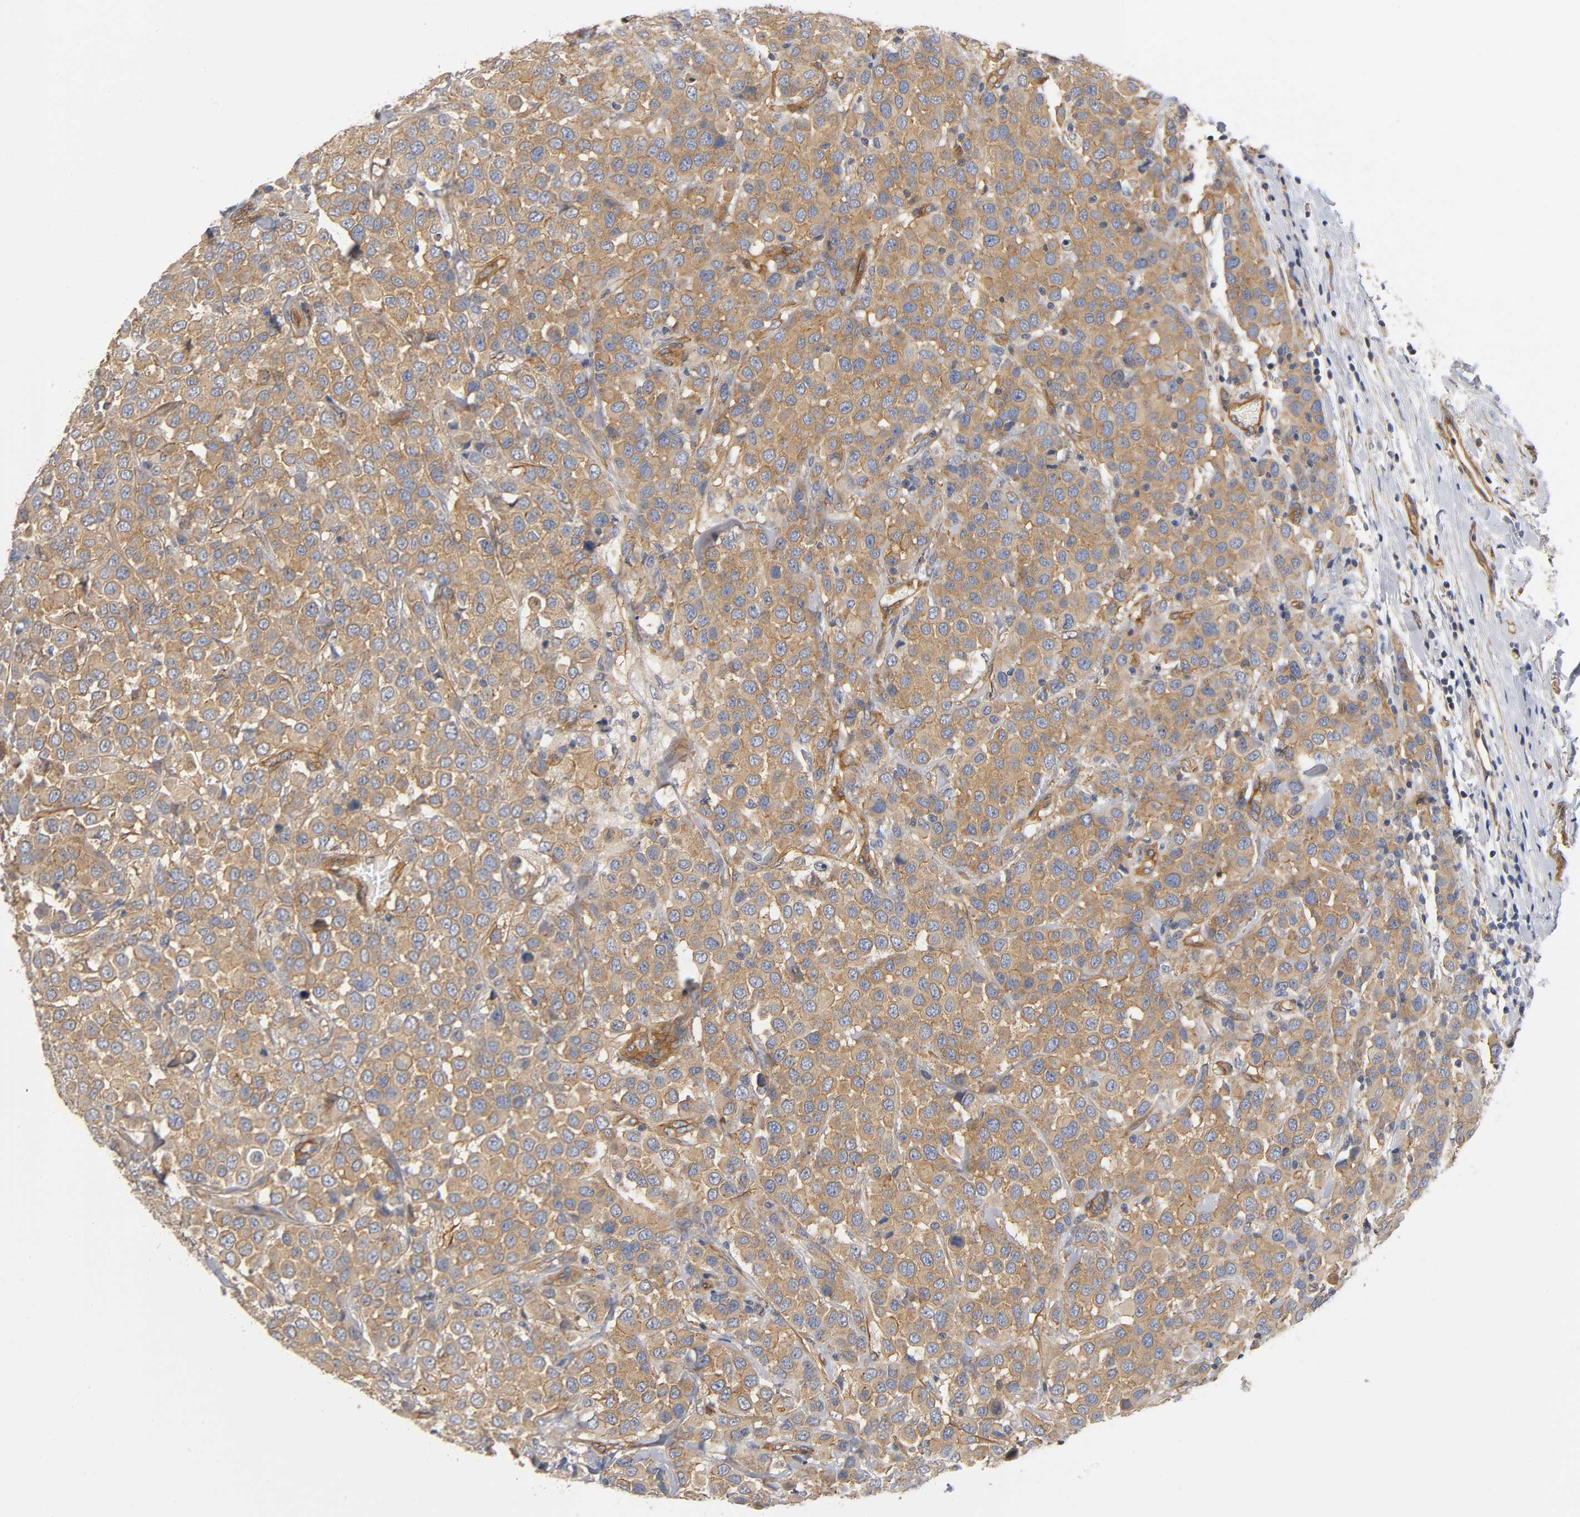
{"staining": {"intensity": "moderate", "quantity": ">75%", "location": "cytoplasmic/membranous"}, "tissue": "breast cancer", "cell_type": "Tumor cells", "image_type": "cancer", "snomed": [{"axis": "morphology", "description": "Duct carcinoma"}, {"axis": "topography", "description": "Breast"}], "caption": "Approximately >75% of tumor cells in human breast cancer (invasive ductal carcinoma) display moderate cytoplasmic/membranous protein positivity as visualized by brown immunohistochemical staining.", "gene": "MARS1", "patient": {"sex": "female", "age": 61}}